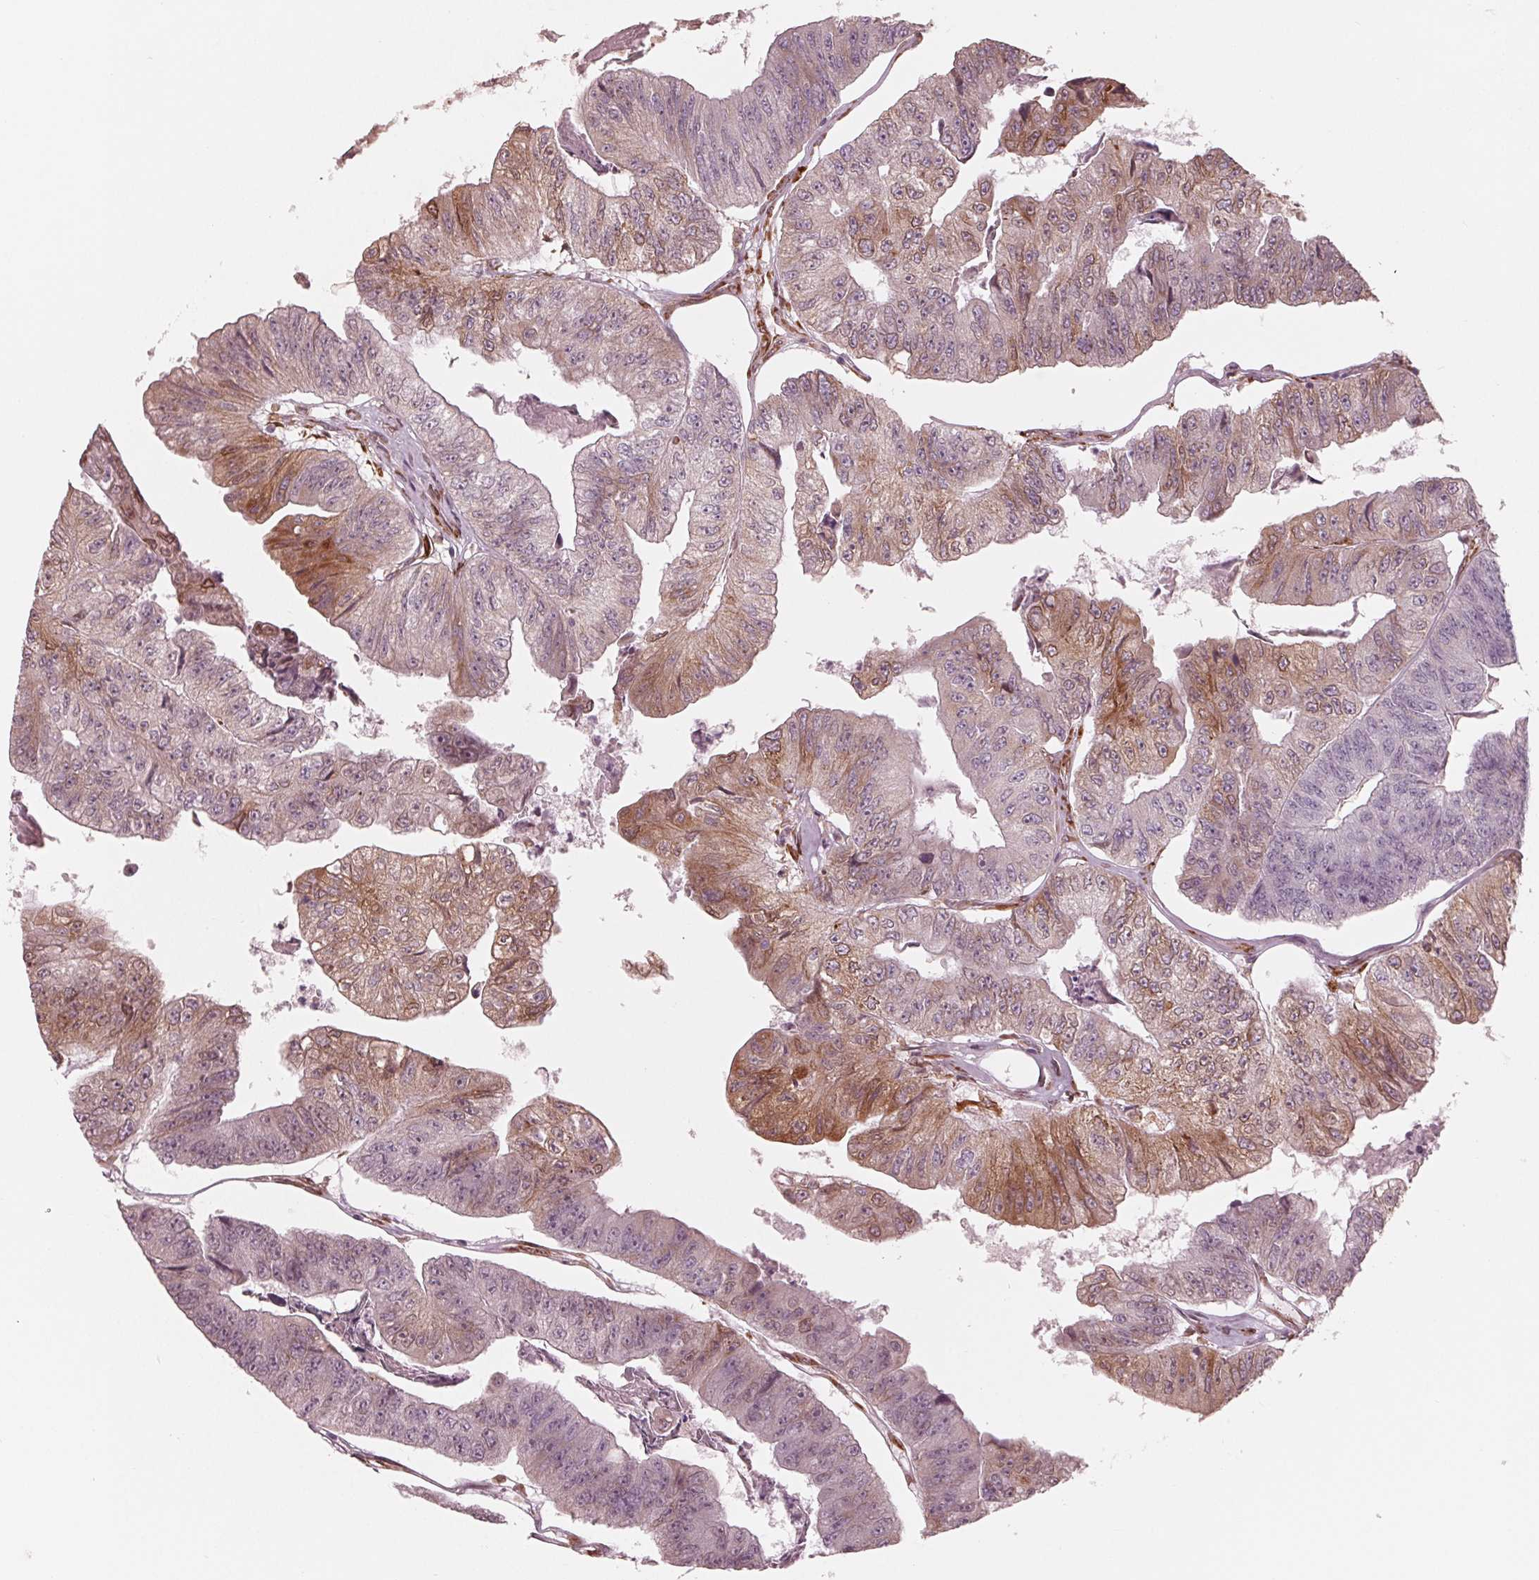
{"staining": {"intensity": "moderate", "quantity": "<25%", "location": "cytoplasmic/membranous"}, "tissue": "colorectal cancer", "cell_type": "Tumor cells", "image_type": "cancer", "snomed": [{"axis": "morphology", "description": "Adenocarcinoma, NOS"}, {"axis": "topography", "description": "Colon"}], "caption": "The image exhibits a brown stain indicating the presence of a protein in the cytoplasmic/membranous of tumor cells in colorectal cancer (adenocarcinoma).", "gene": "IKBIP", "patient": {"sex": "female", "age": 67}}